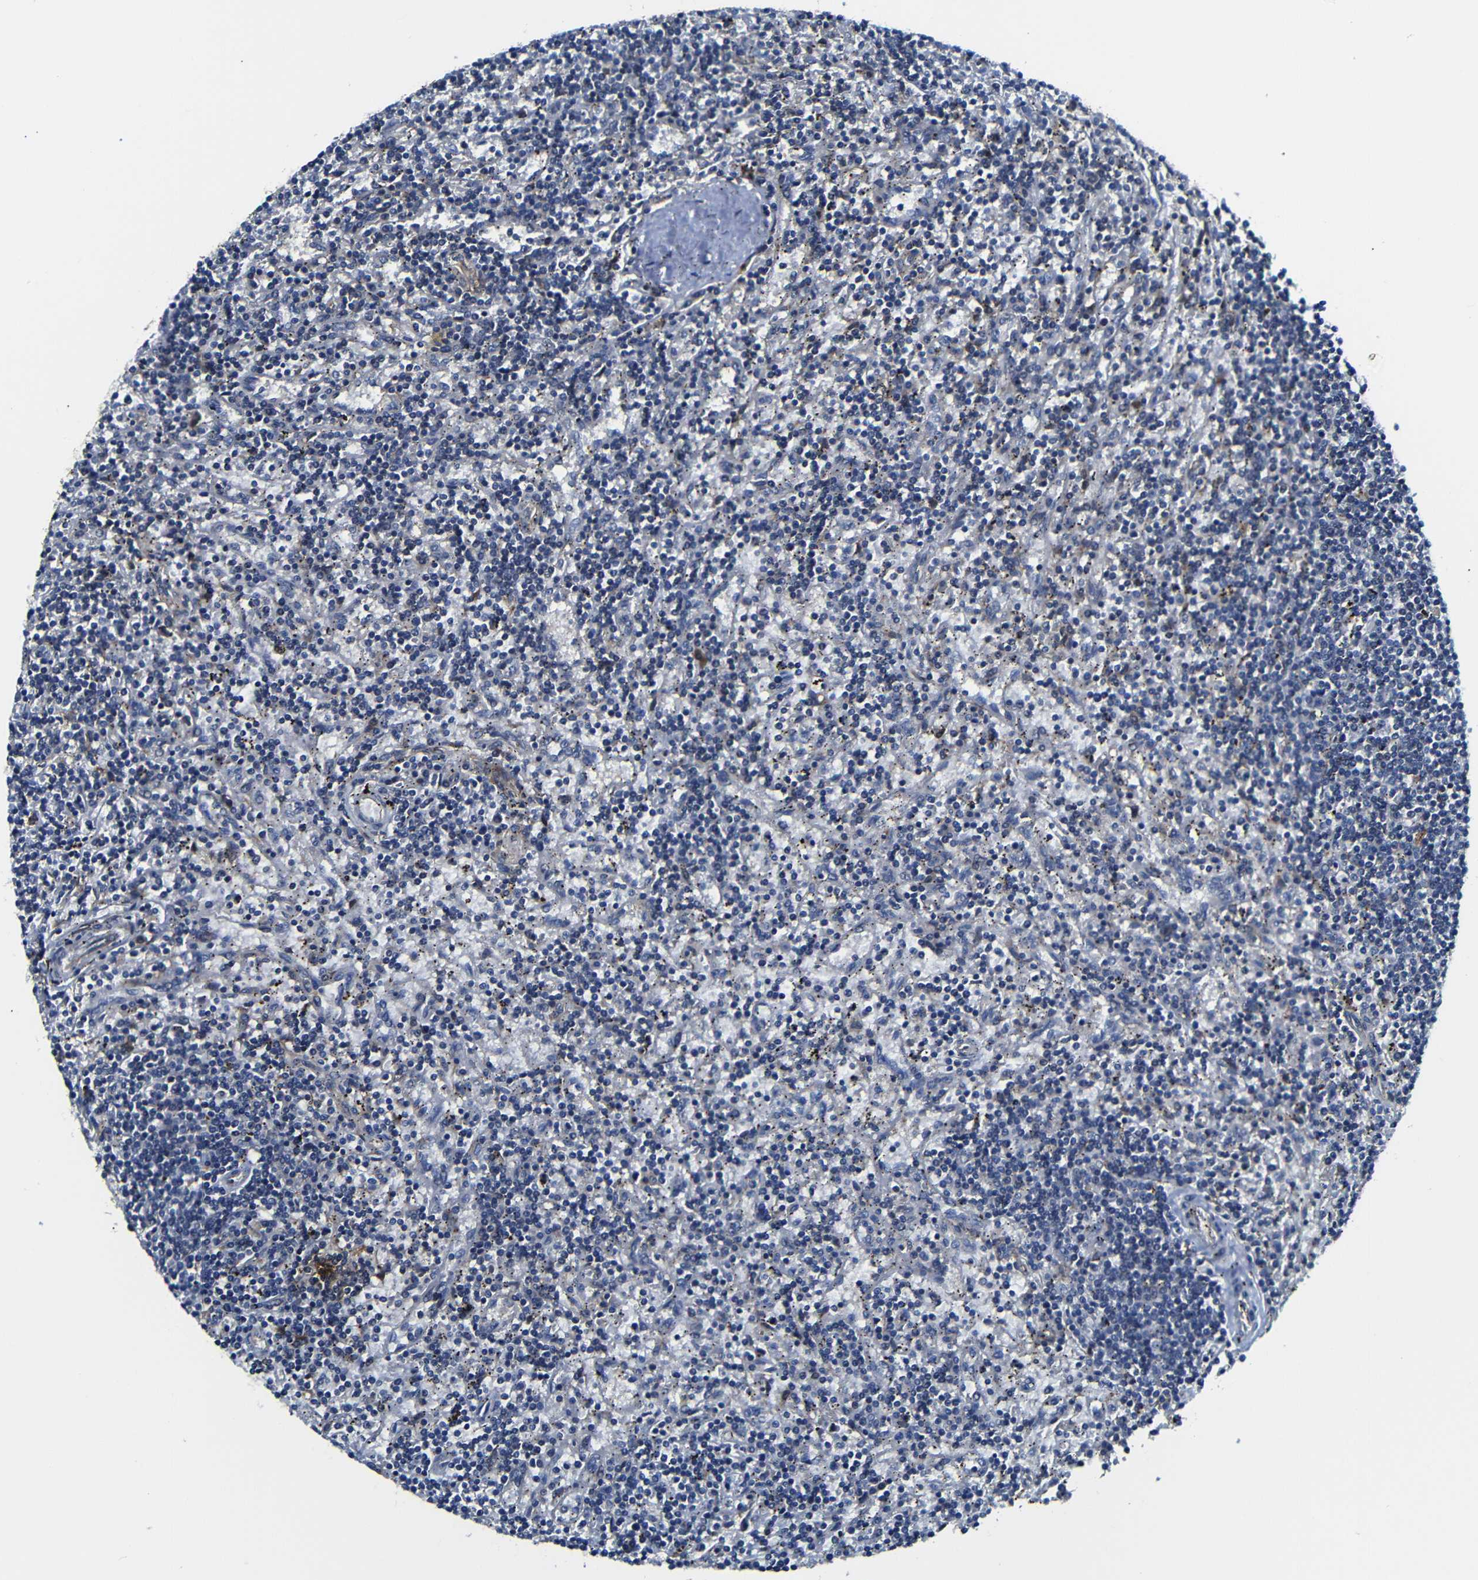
{"staining": {"intensity": "negative", "quantity": "none", "location": "none"}, "tissue": "lymphoma", "cell_type": "Tumor cells", "image_type": "cancer", "snomed": [{"axis": "morphology", "description": "Malignant lymphoma, non-Hodgkin's type, Low grade"}, {"axis": "topography", "description": "Spleen"}], "caption": "High power microscopy histopathology image of an immunohistochemistry histopathology image of lymphoma, revealing no significant expression in tumor cells. (DAB (3,3'-diaminobenzidine) IHC with hematoxylin counter stain).", "gene": "AFDN", "patient": {"sex": "male", "age": 76}}